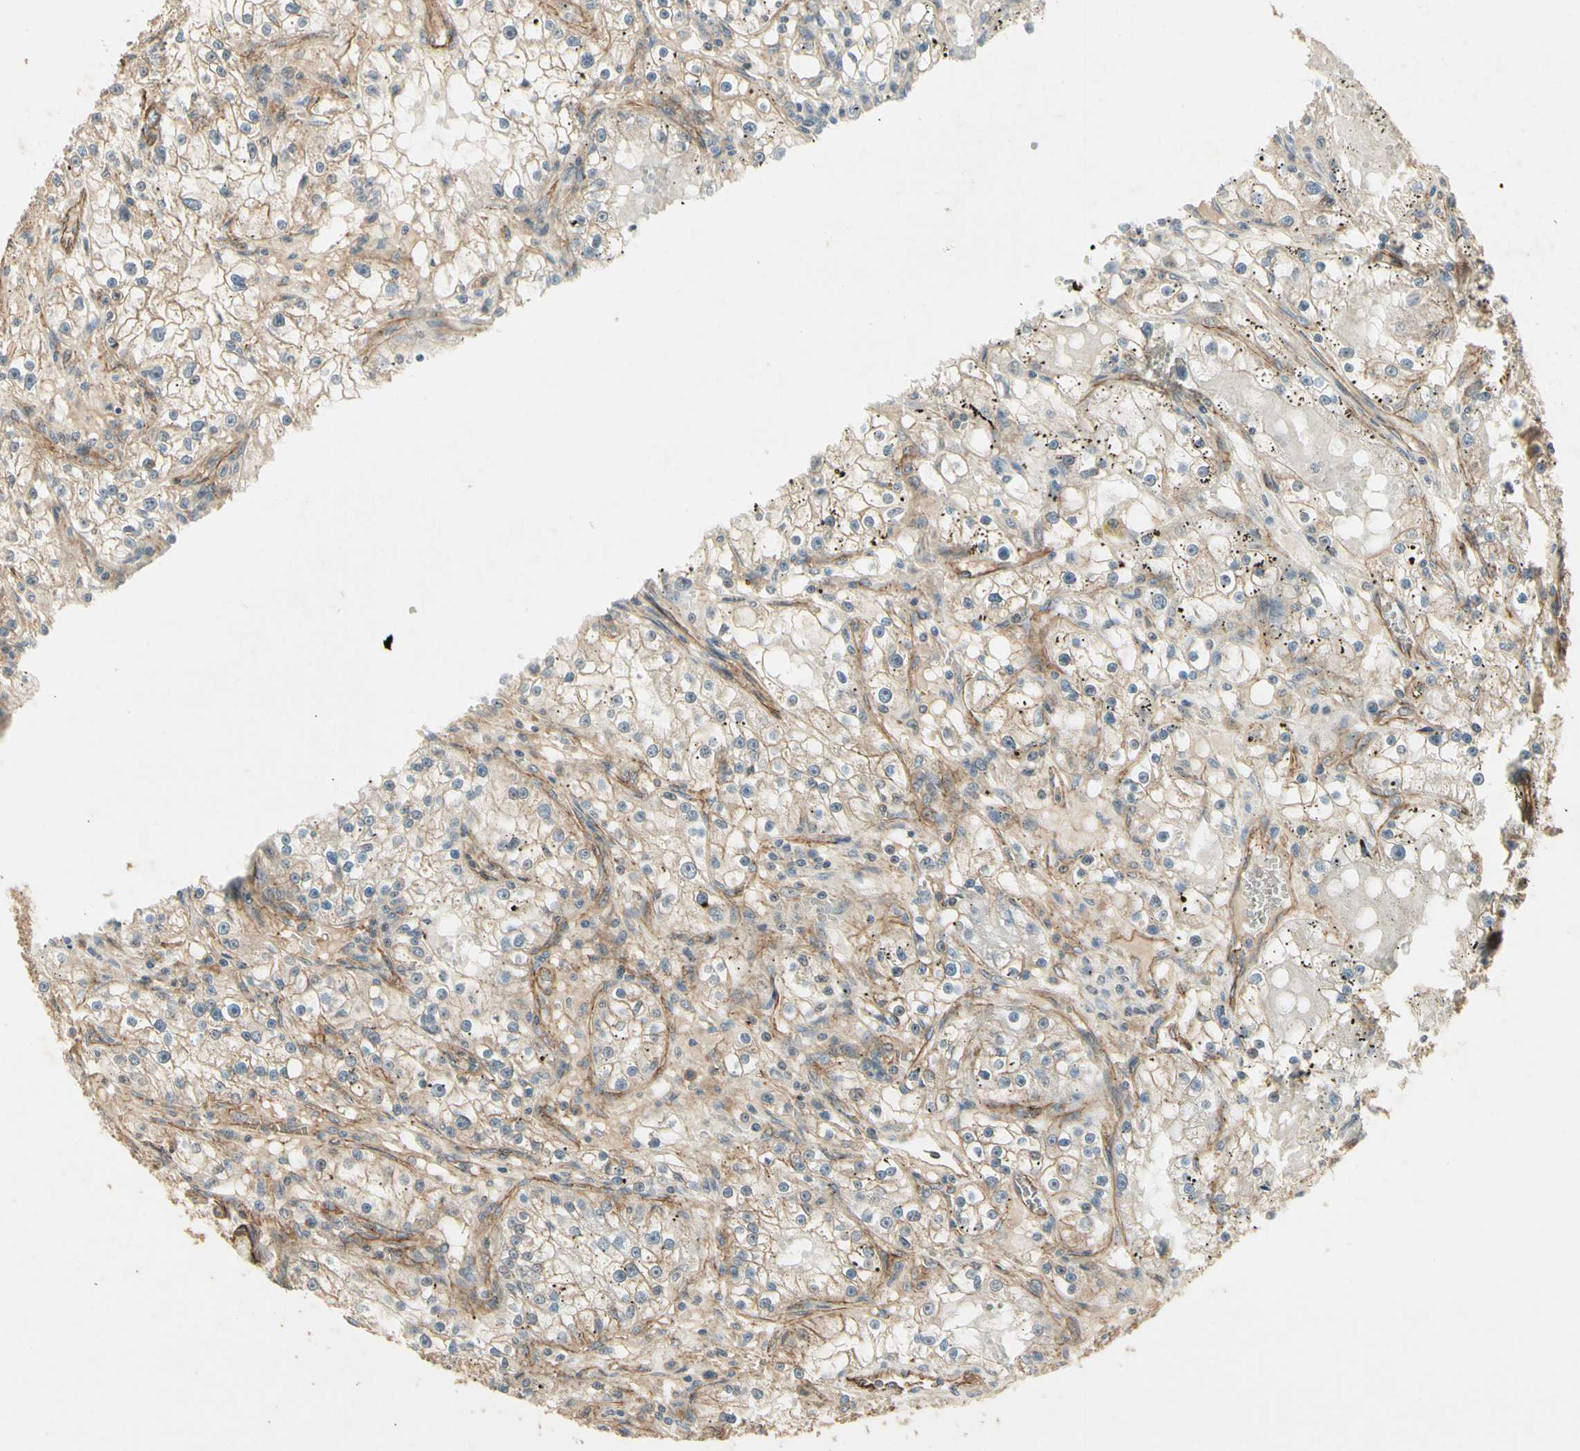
{"staining": {"intensity": "weak", "quantity": "25%-75%", "location": "cytoplasmic/membranous"}, "tissue": "renal cancer", "cell_type": "Tumor cells", "image_type": "cancer", "snomed": [{"axis": "morphology", "description": "Adenocarcinoma, NOS"}, {"axis": "topography", "description": "Kidney"}], "caption": "Immunohistochemical staining of human renal adenocarcinoma exhibits weak cytoplasmic/membranous protein expression in about 25%-75% of tumor cells. The staining was performed using DAB (3,3'-diaminobenzidine), with brown indicating positive protein expression. Nuclei are stained blue with hematoxylin.", "gene": "RNF180", "patient": {"sex": "male", "age": 56}}